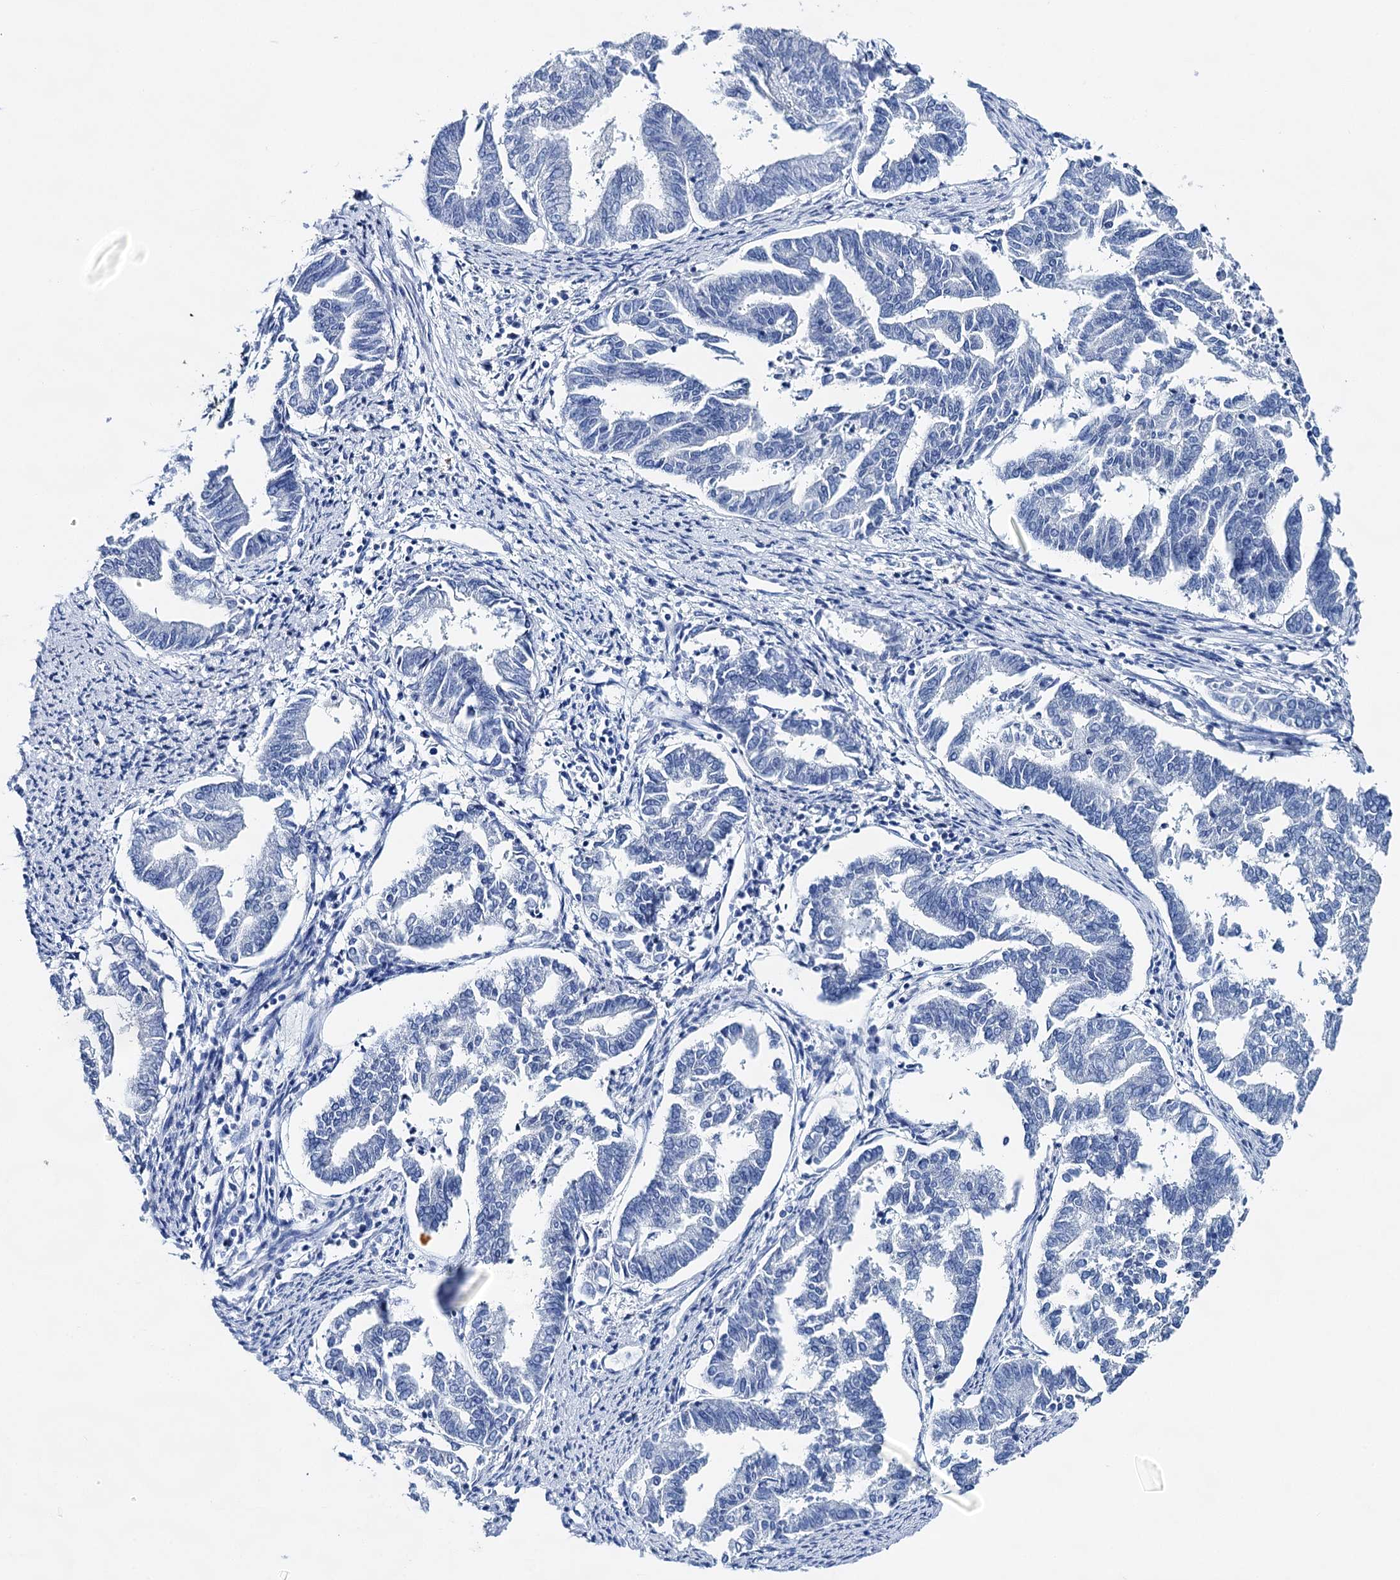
{"staining": {"intensity": "negative", "quantity": "none", "location": "none"}, "tissue": "endometrial cancer", "cell_type": "Tumor cells", "image_type": "cancer", "snomed": [{"axis": "morphology", "description": "Adenocarcinoma, NOS"}, {"axis": "topography", "description": "Endometrium"}], "caption": "DAB (3,3'-diaminobenzidine) immunohistochemical staining of endometrial adenocarcinoma exhibits no significant positivity in tumor cells.", "gene": "BRINP1", "patient": {"sex": "female", "age": 79}}